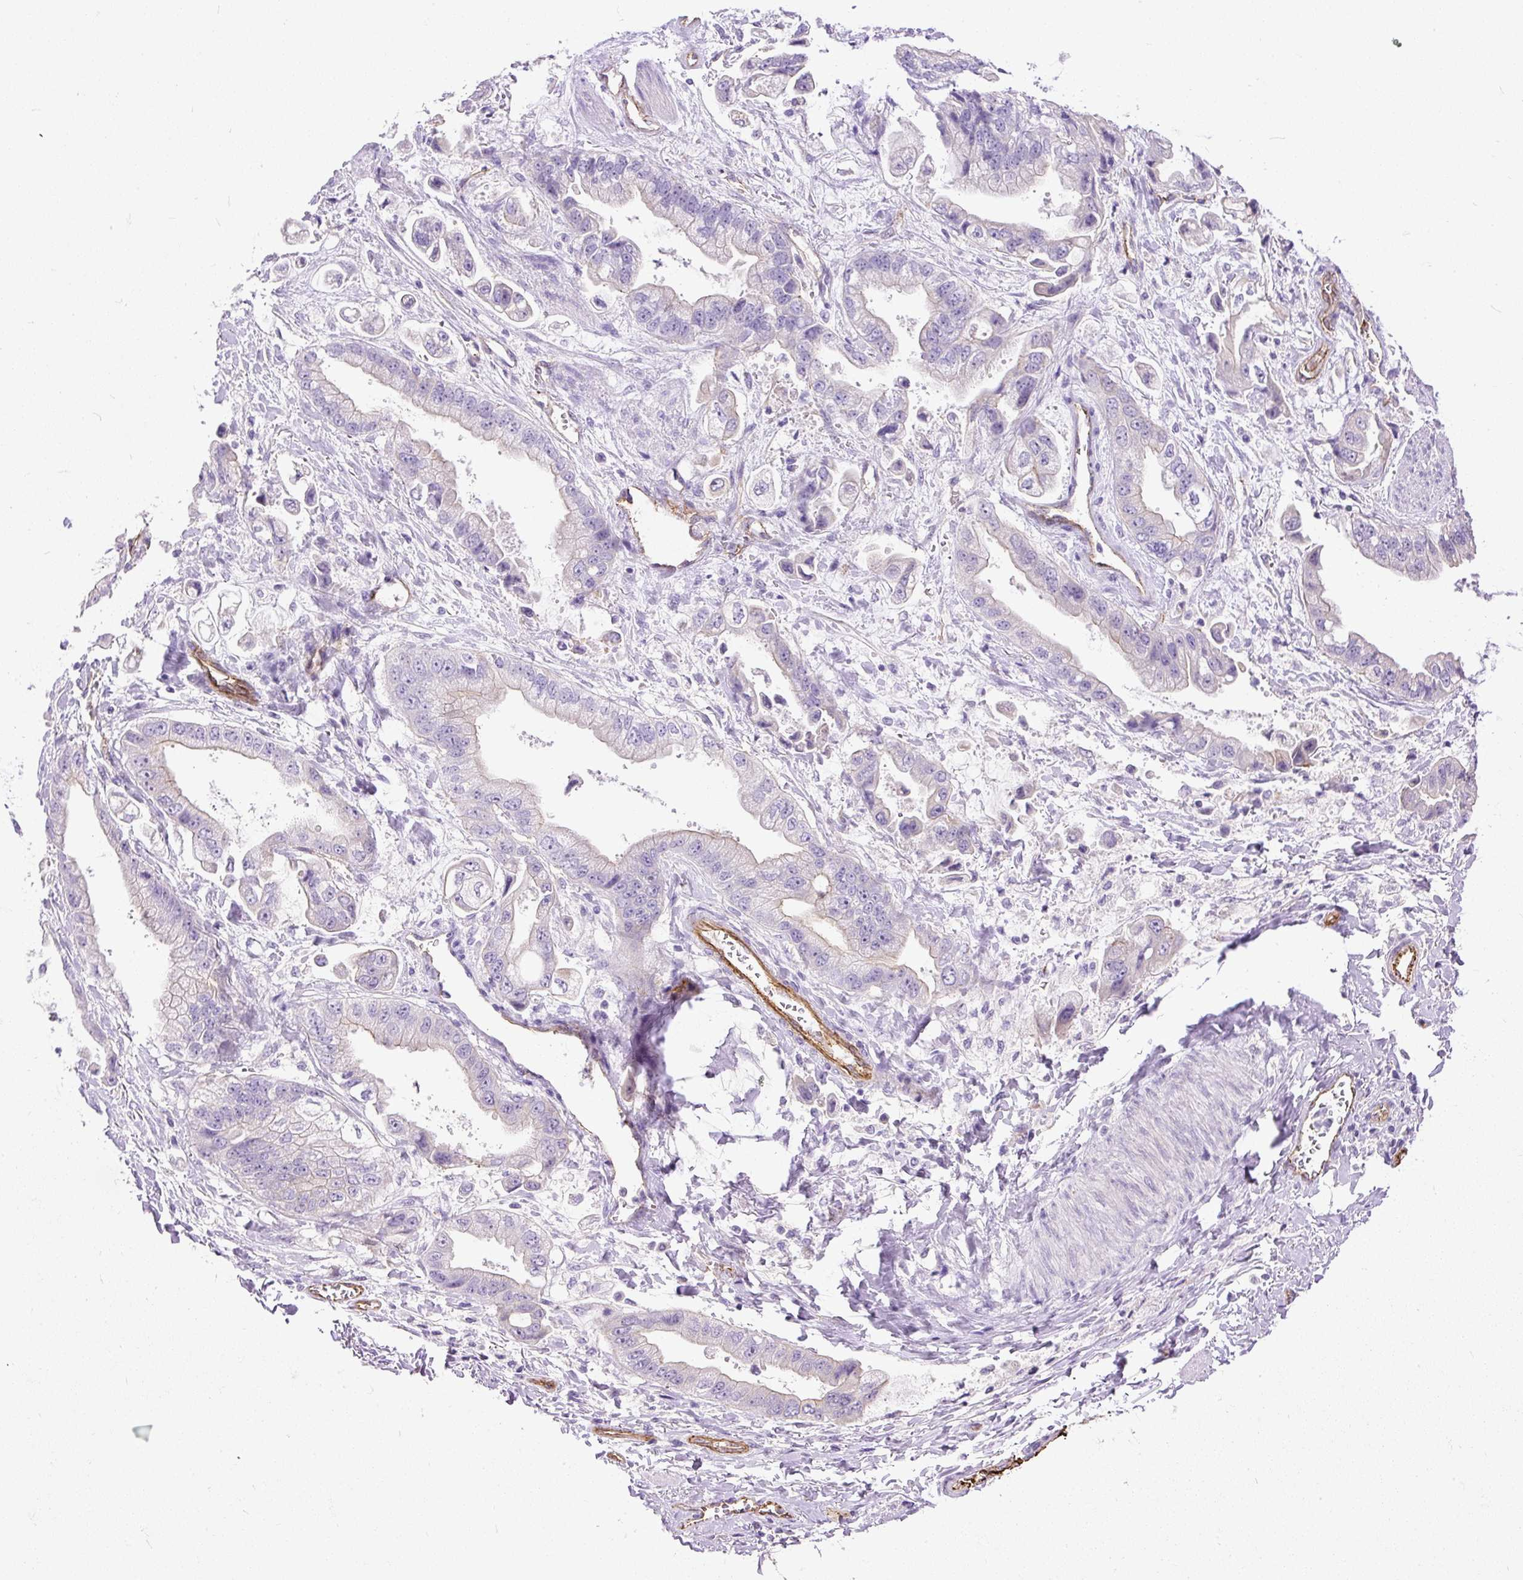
{"staining": {"intensity": "negative", "quantity": "none", "location": "none"}, "tissue": "stomach cancer", "cell_type": "Tumor cells", "image_type": "cancer", "snomed": [{"axis": "morphology", "description": "Adenocarcinoma, NOS"}, {"axis": "topography", "description": "Stomach"}], "caption": "This micrograph is of stomach cancer (adenocarcinoma) stained with immunohistochemistry (IHC) to label a protein in brown with the nuclei are counter-stained blue. There is no positivity in tumor cells.", "gene": "MAGEB16", "patient": {"sex": "male", "age": 62}}